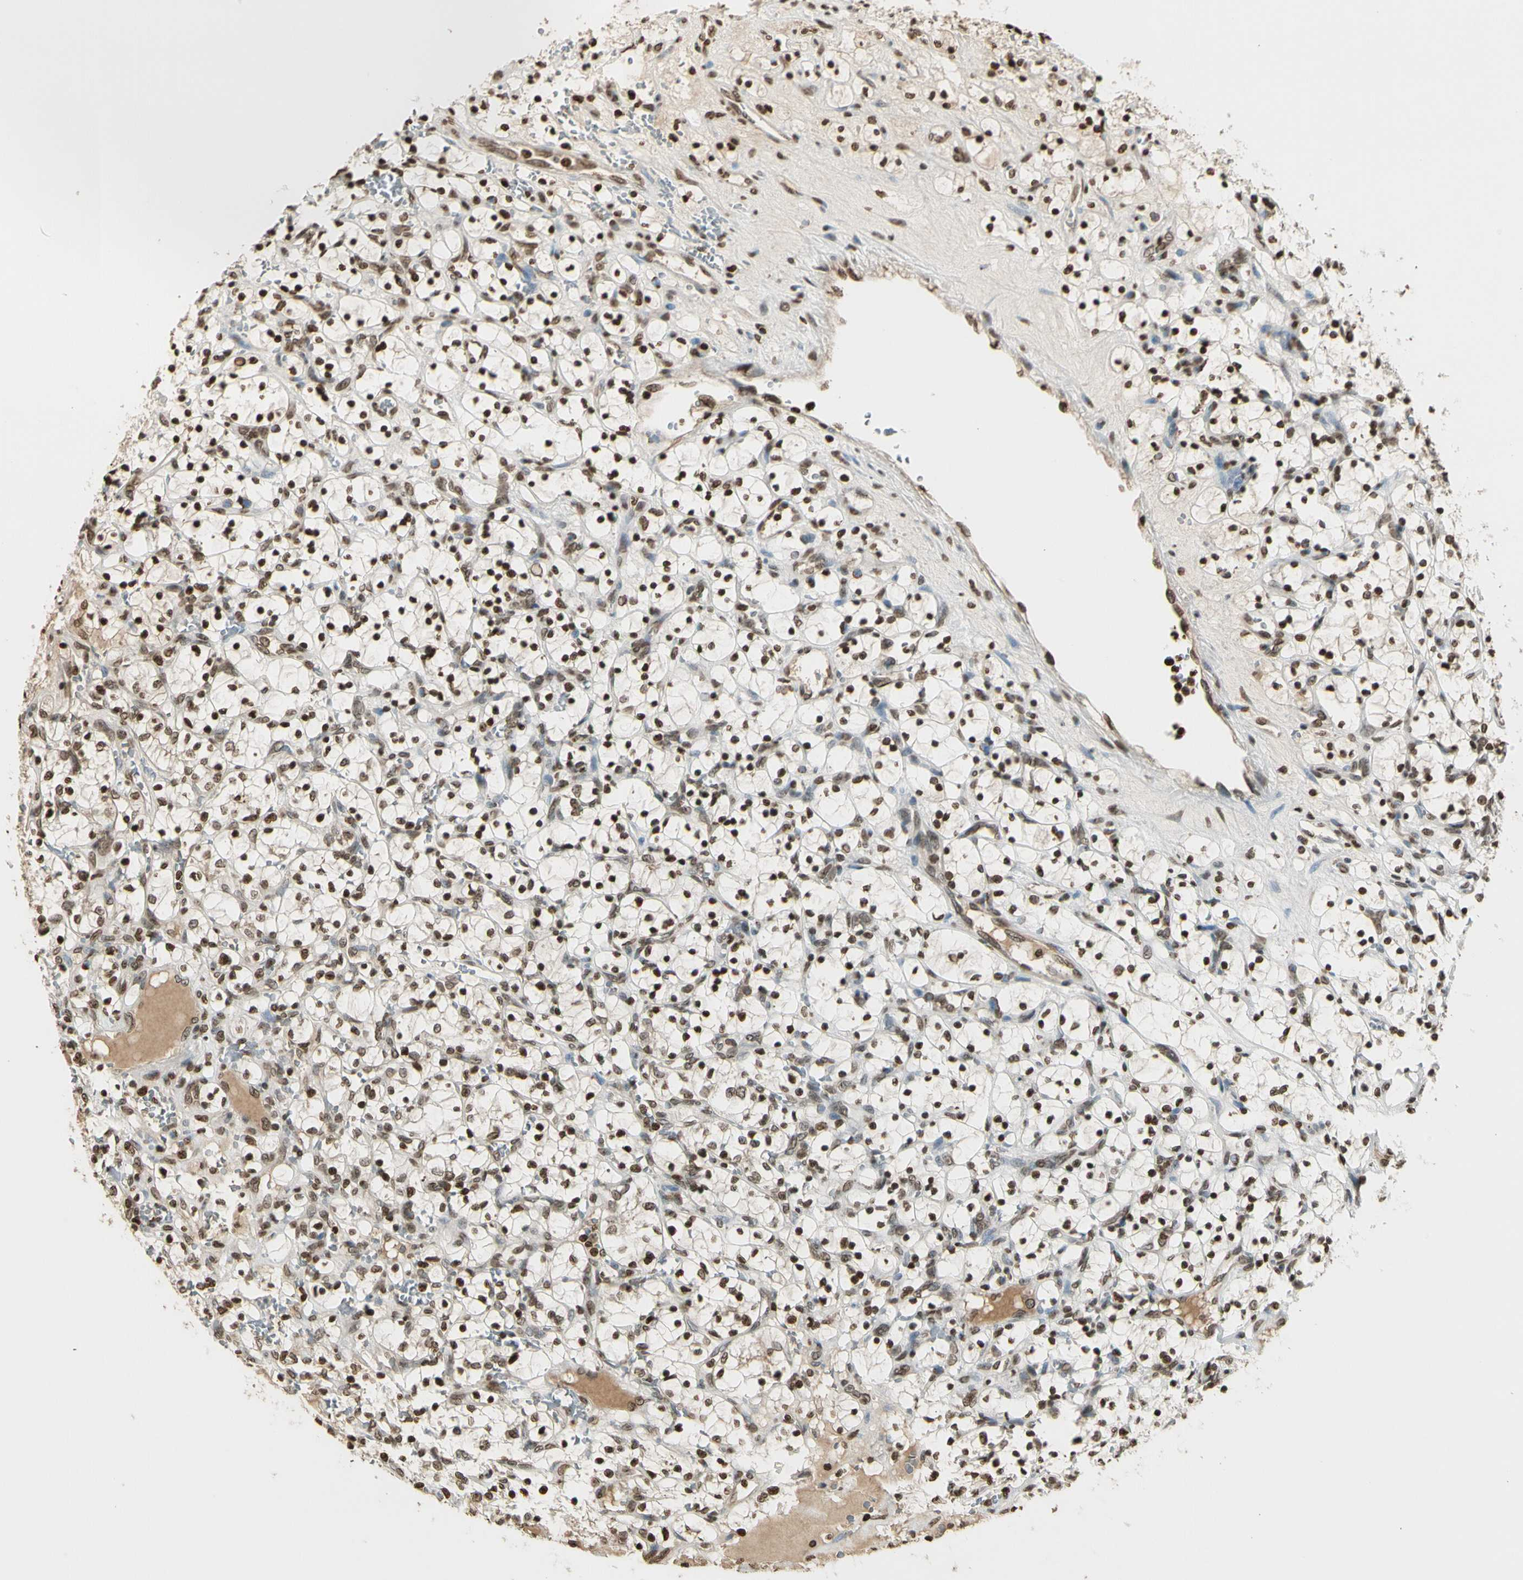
{"staining": {"intensity": "moderate", "quantity": ">75%", "location": "nuclear"}, "tissue": "renal cancer", "cell_type": "Tumor cells", "image_type": "cancer", "snomed": [{"axis": "morphology", "description": "Adenocarcinoma, NOS"}, {"axis": "topography", "description": "Kidney"}], "caption": "A high-resolution histopathology image shows IHC staining of renal cancer (adenocarcinoma), which shows moderate nuclear expression in approximately >75% of tumor cells.", "gene": "RORA", "patient": {"sex": "female", "age": 69}}